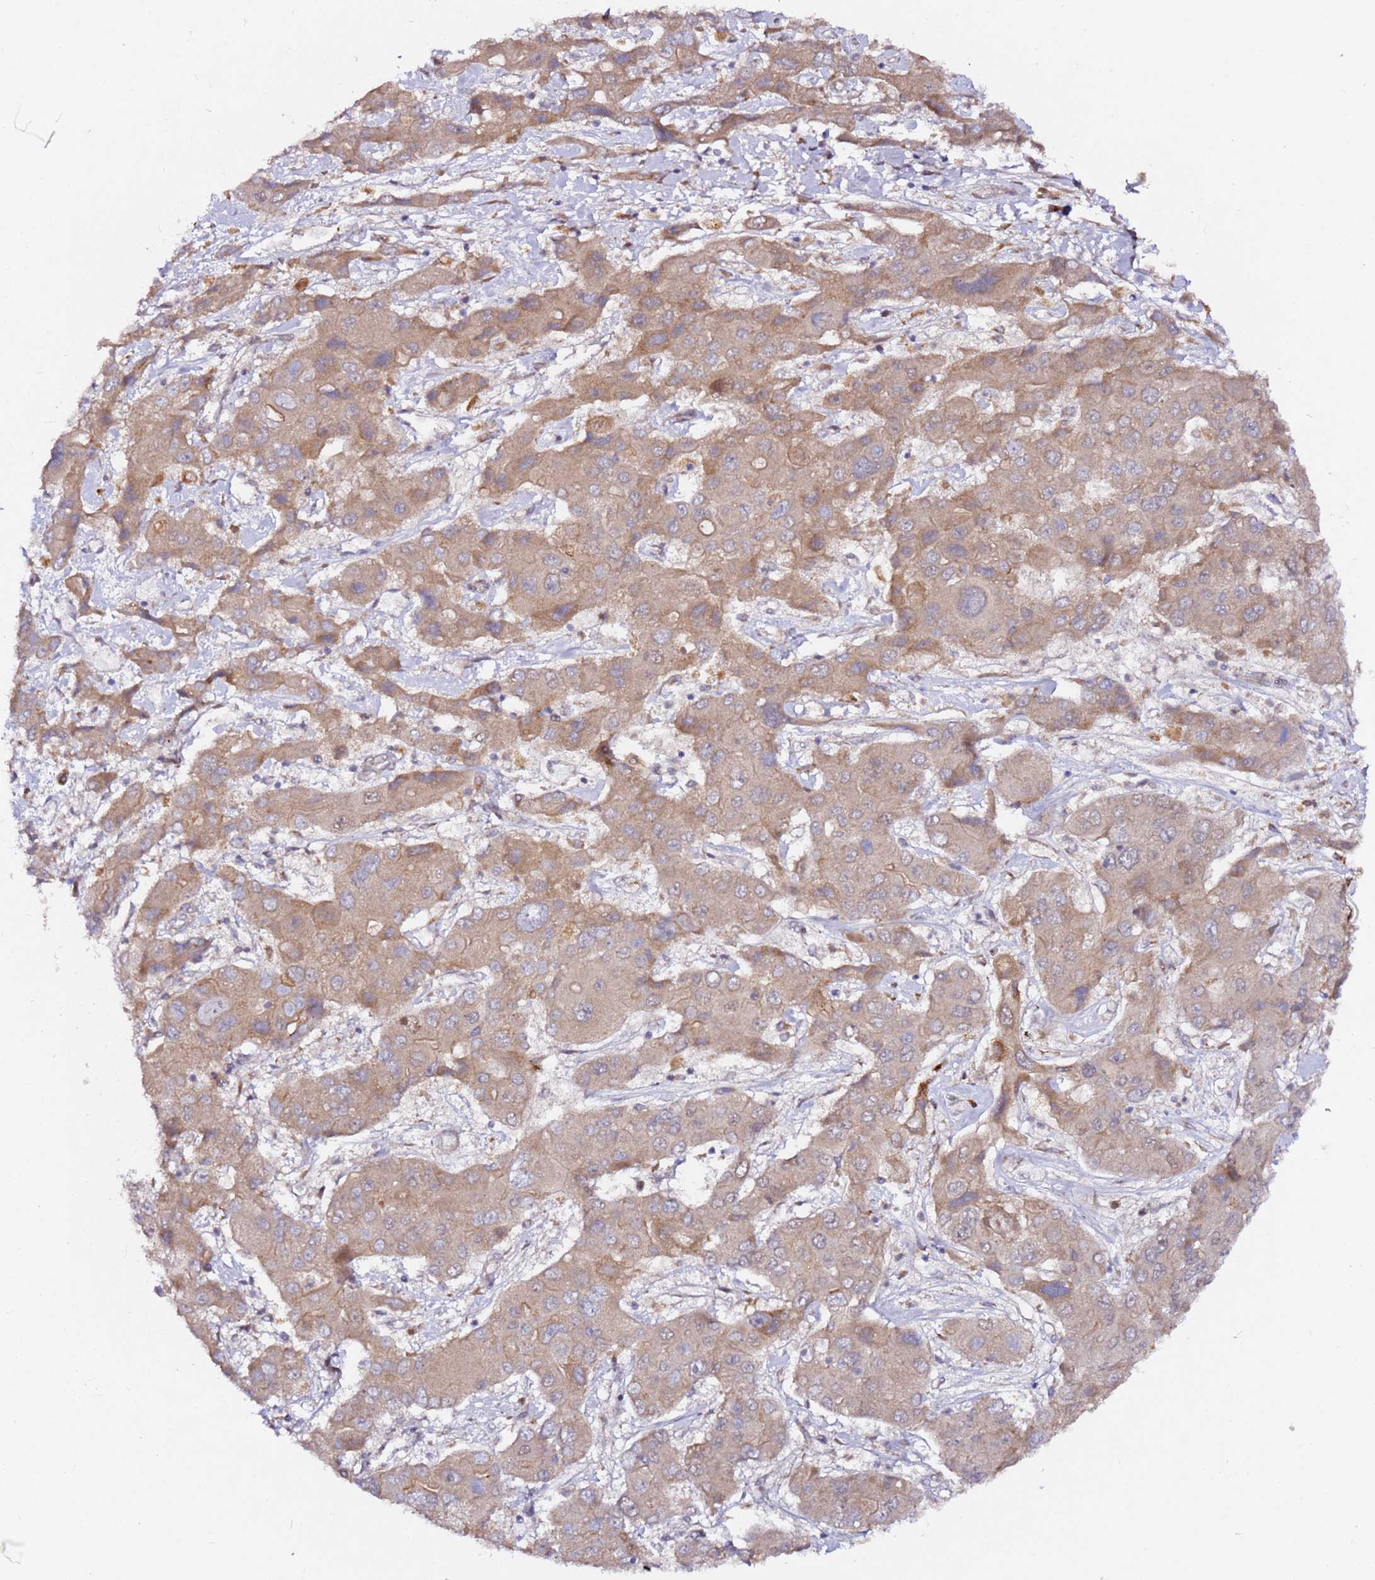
{"staining": {"intensity": "moderate", "quantity": ">75%", "location": "cytoplasmic/membranous"}, "tissue": "liver cancer", "cell_type": "Tumor cells", "image_type": "cancer", "snomed": [{"axis": "morphology", "description": "Cholangiocarcinoma"}, {"axis": "topography", "description": "Liver"}], "caption": "Liver cancer (cholangiocarcinoma) stained for a protein reveals moderate cytoplasmic/membranous positivity in tumor cells.", "gene": "ALG11", "patient": {"sex": "male", "age": 67}}